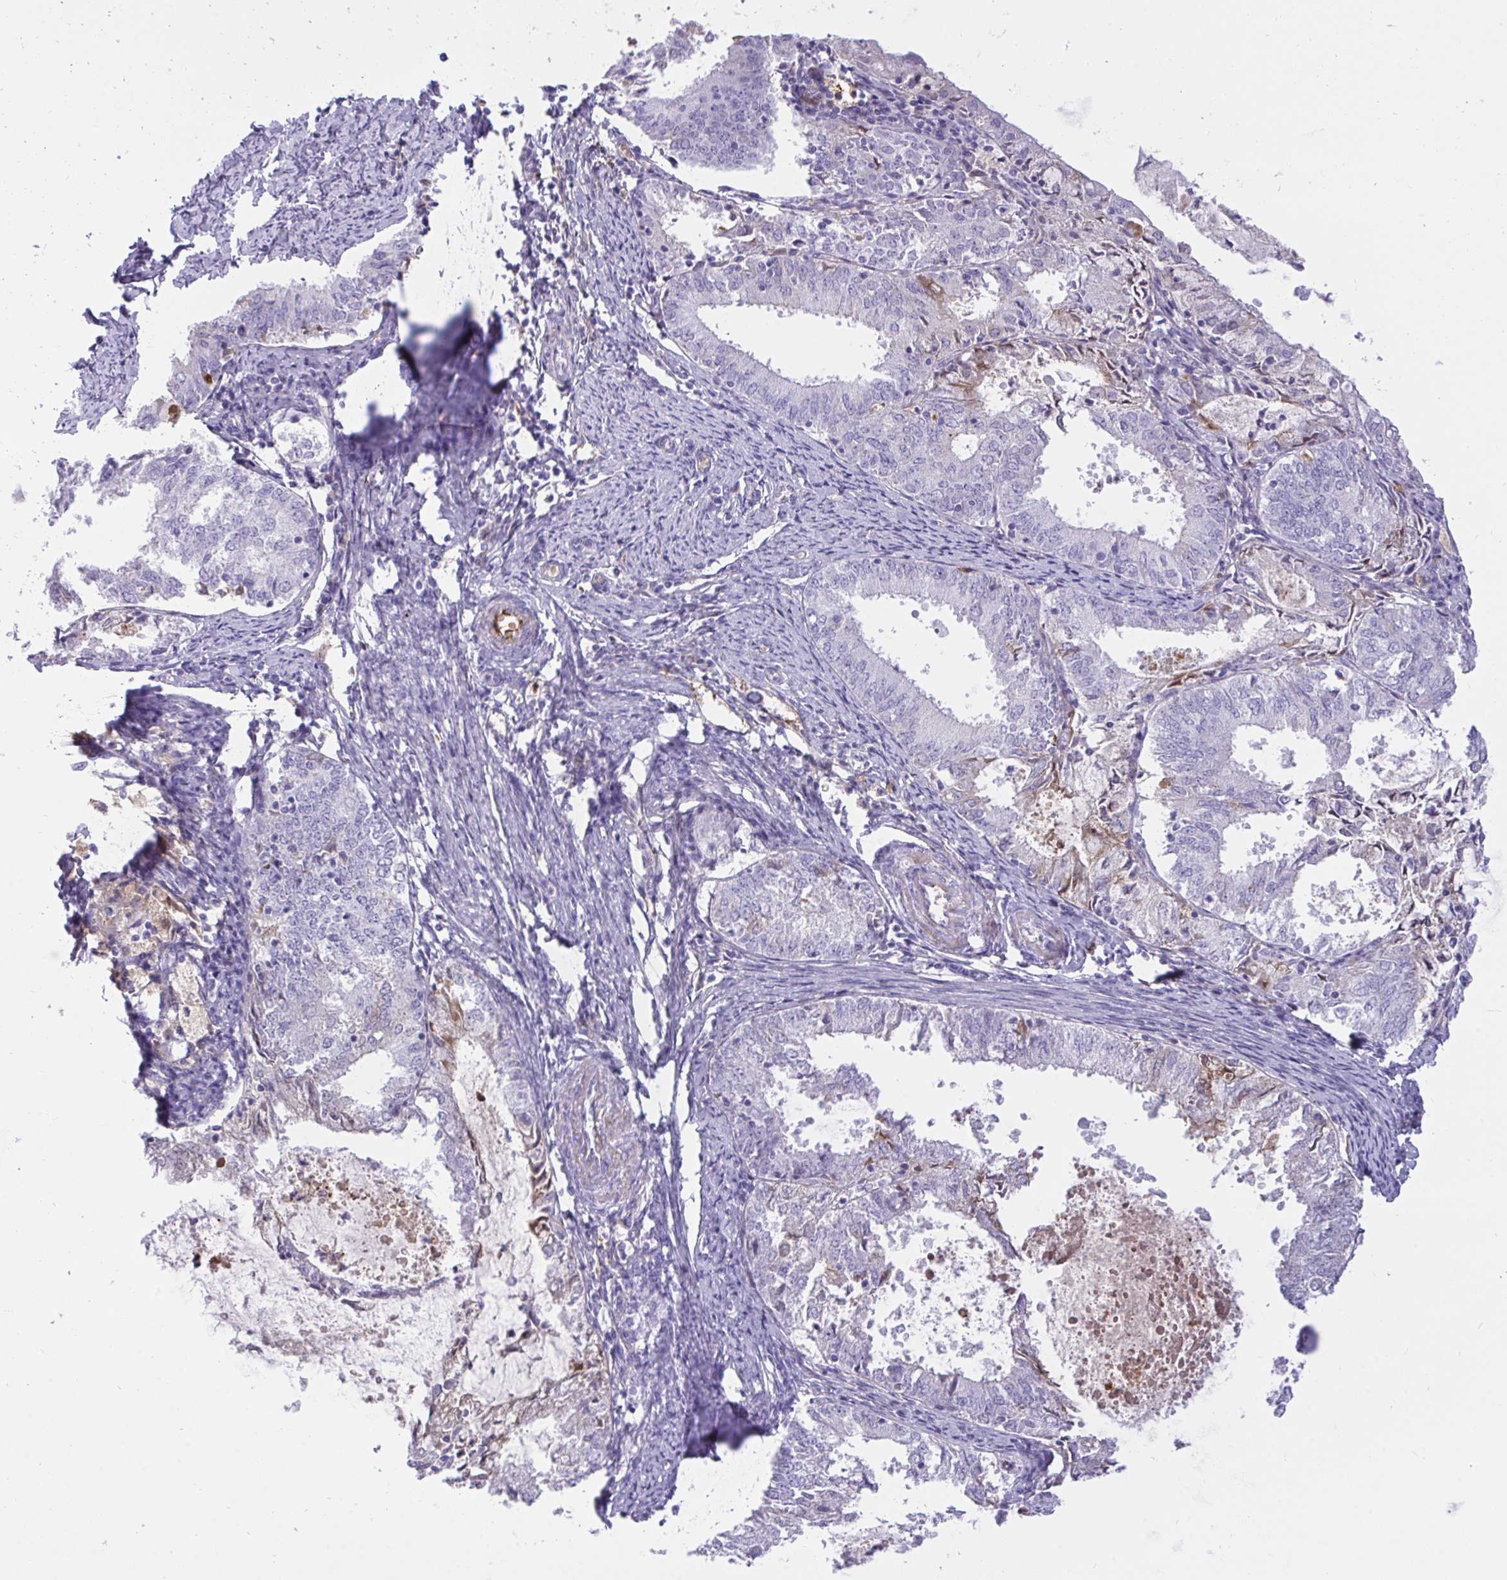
{"staining": {"intensity": "weak", "quantity": "<25%", "location": "cytoplasmic/membranous"}, "tissue": "endometrial cancer", "cell_type": "Tumor cells", "image_type": "cancer", "snomed": [{"axis": "morphology", "description": "Adenocarcinoma, NOS"}, {"axis": "topography", "description": "Endometrium"}], "caption": "Protein analysis of endometrial cancer (adenocarcinoma) demonstrates no significant staining in tumor cells. (Brightfield microscopy of DAB (3,3'-diaminobenzidine) immunohistochemistry at high magnification).", "gene": "F2", "patient": {"sex": "female", "age": 57}}